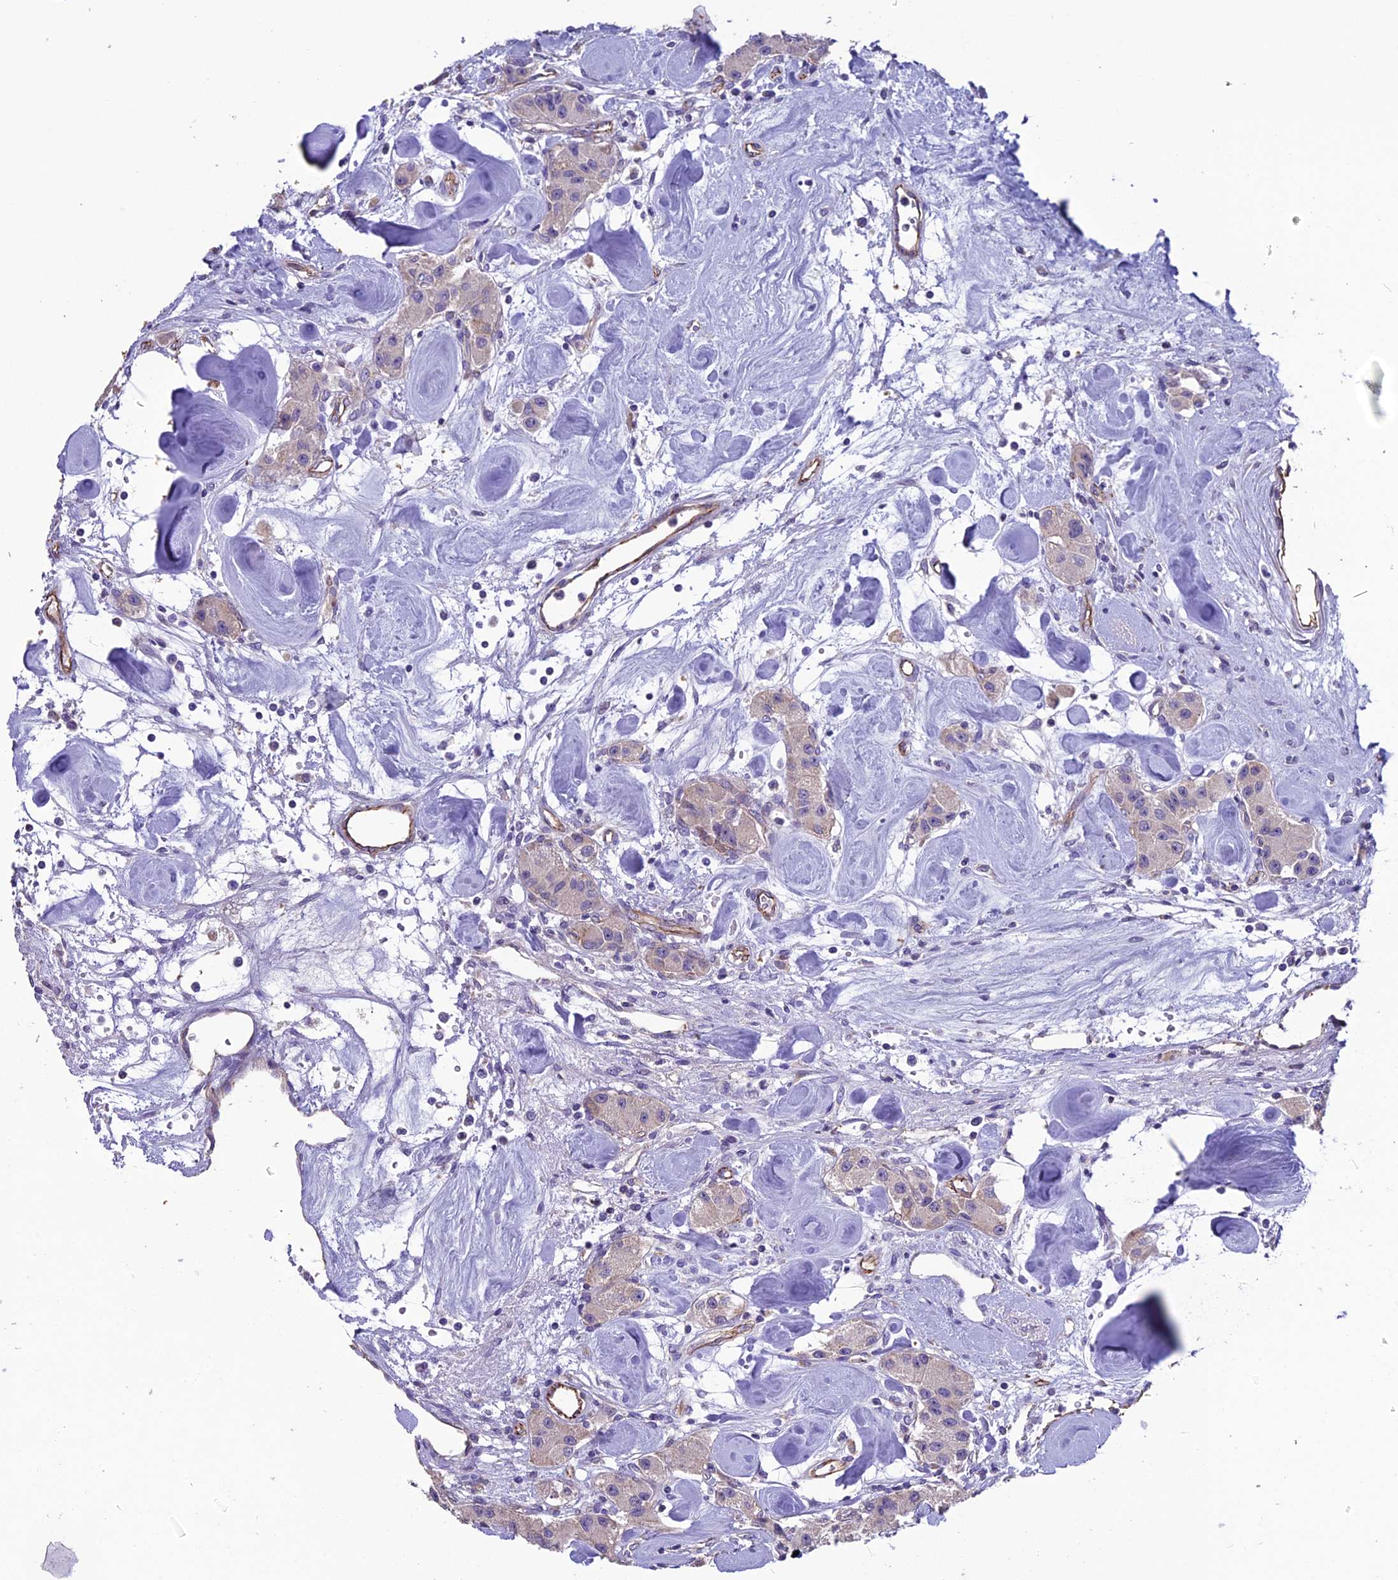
{"staining": {"intensity": "negative", "quantity": "none", "location": "none"}, "tissue": "carcinoid", "cell_type": "Tumor cells", "image_type": "cancer", "snomed": [{"axis": "morphology", "description": "Carcinoid, malignant, NOS"}, {"axis": "topography", "description": "Pancreas"}], "caption": "This image is of carcinoid stained with IHC to label a protein in brown with the nuclei are counter-stained blue. There is no expression in tumor cells.", "gene": "CFAP47", "patient": {"sex": "male", "age": 41}}